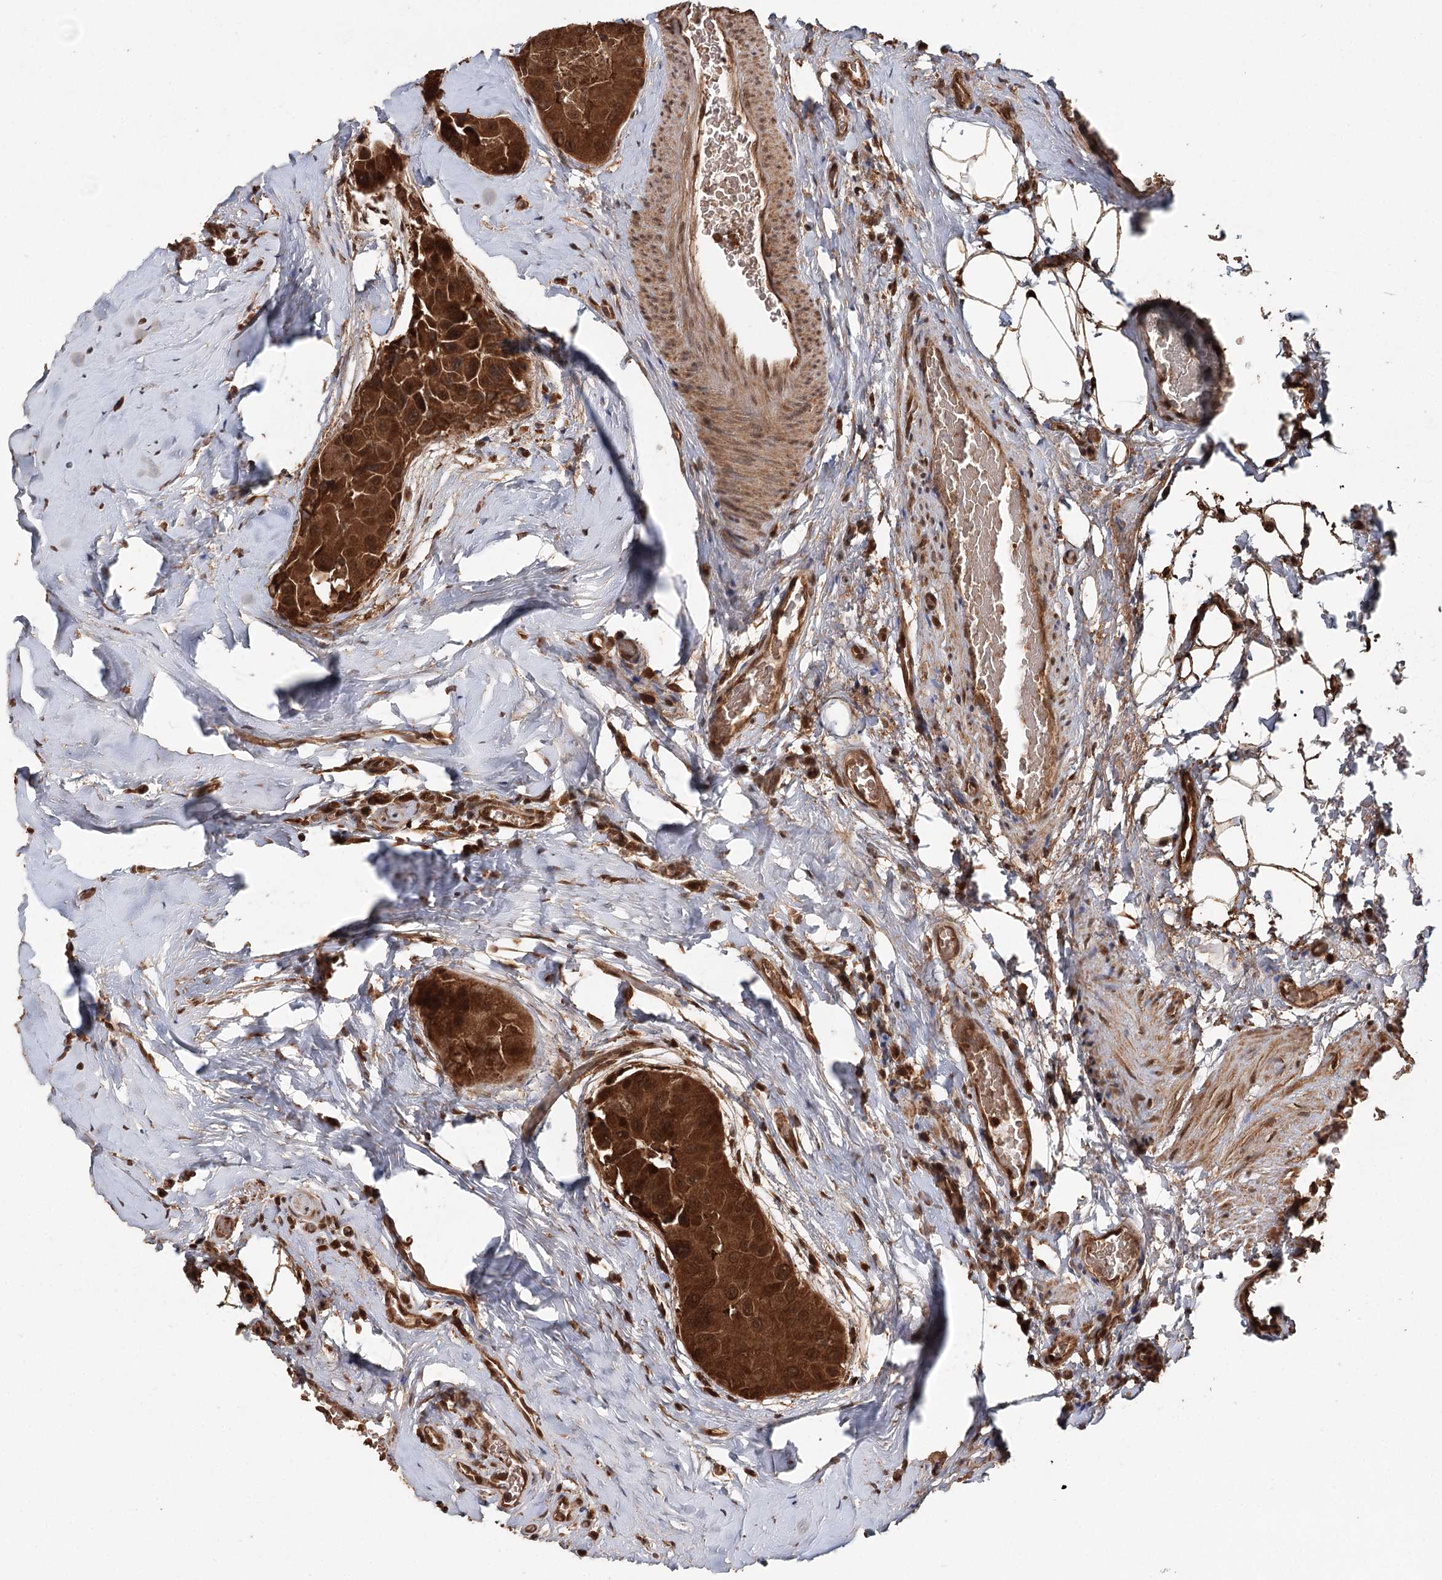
{"staining": {"intensity": "strong", "quantity": ">75%", "location": "cytoplasmic/membranous,nuclear"}, "tissue": "thyroid cancer", "cell_type": "Tumor cells", "image_type": "cancer", "snomed": [{"axis": "morphology", "description": "Papillary adenocarcinoma, NOS"}, {"axis": "topography", "description": "Thyroid gland"}], "caption": "Immunohistochemistry (IHC) micrograph of thyroid cancer (papillary adenocarcinoma) stained for a protein (brown), which reveals high levels of strong cytoplasmic/membranous and nuclear positivity in about >75% of tumor cells.", "gene": "N6AMT1", "patient": {"sex": "male", "age": 33}}